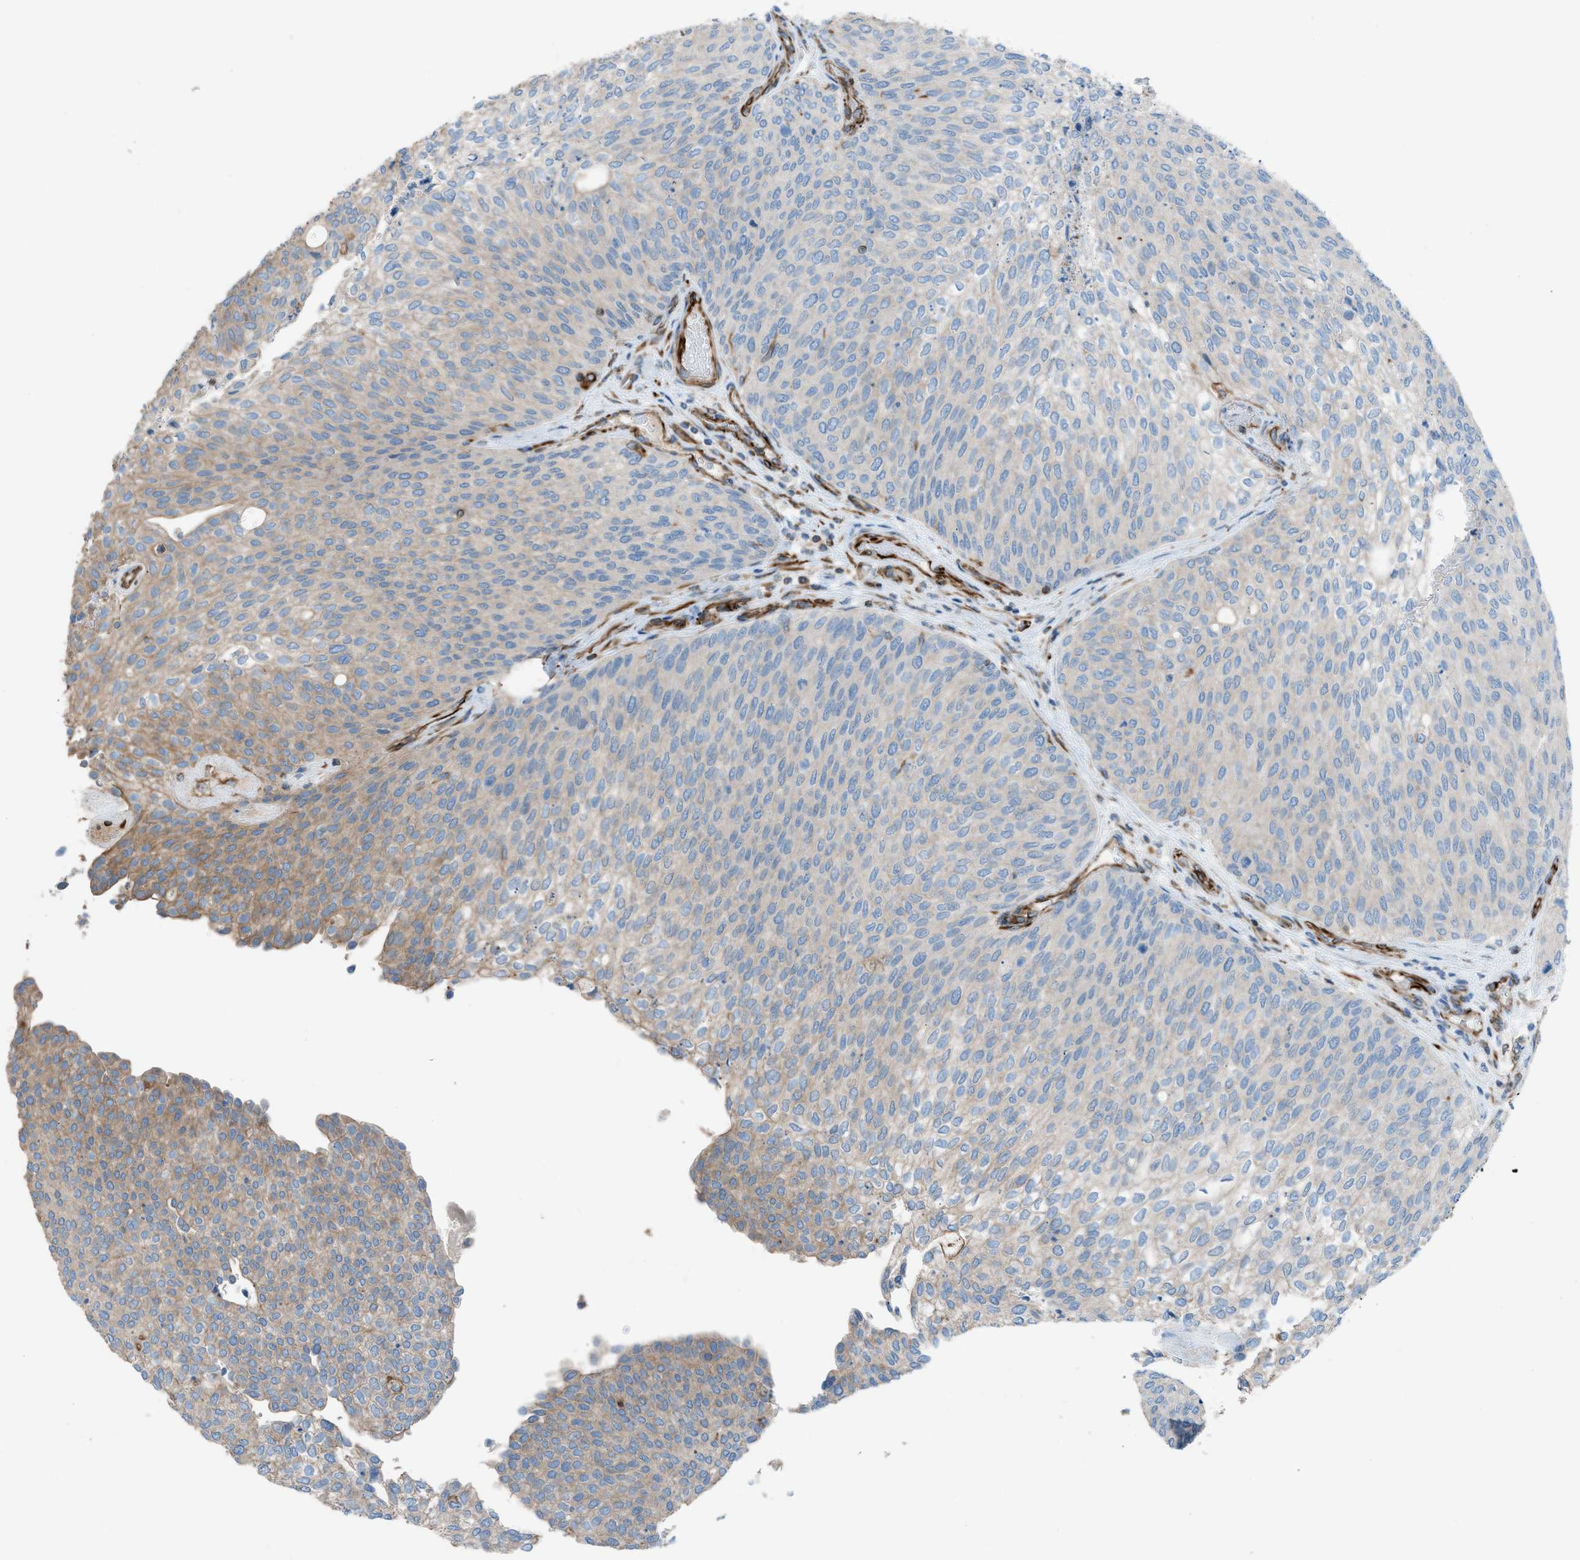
{"staining": {"intensity": "weak", "quantity": "<25%", "location": "cytoplasmic/membranous"}, "tissue": "urothelial cancer", "cell_type": "Tumor cells", "image_type": "cancer", "snomed": [{"axis": "morphology", "description": "Urothelial carcinoma, Low grade"}, {"axis": "topography", "description": "Urinary bladder"}], "caption": "Immunohistochemical staining of urothelial cancer shows no significant positivity in tumor cells. (DAB (3,3'-diaminobenzidine) immunohistochemistry visualized using brightfield microscopy, high magnification).", "gene": "CABP7", "patient": {"sex": "female", "age": 79}}